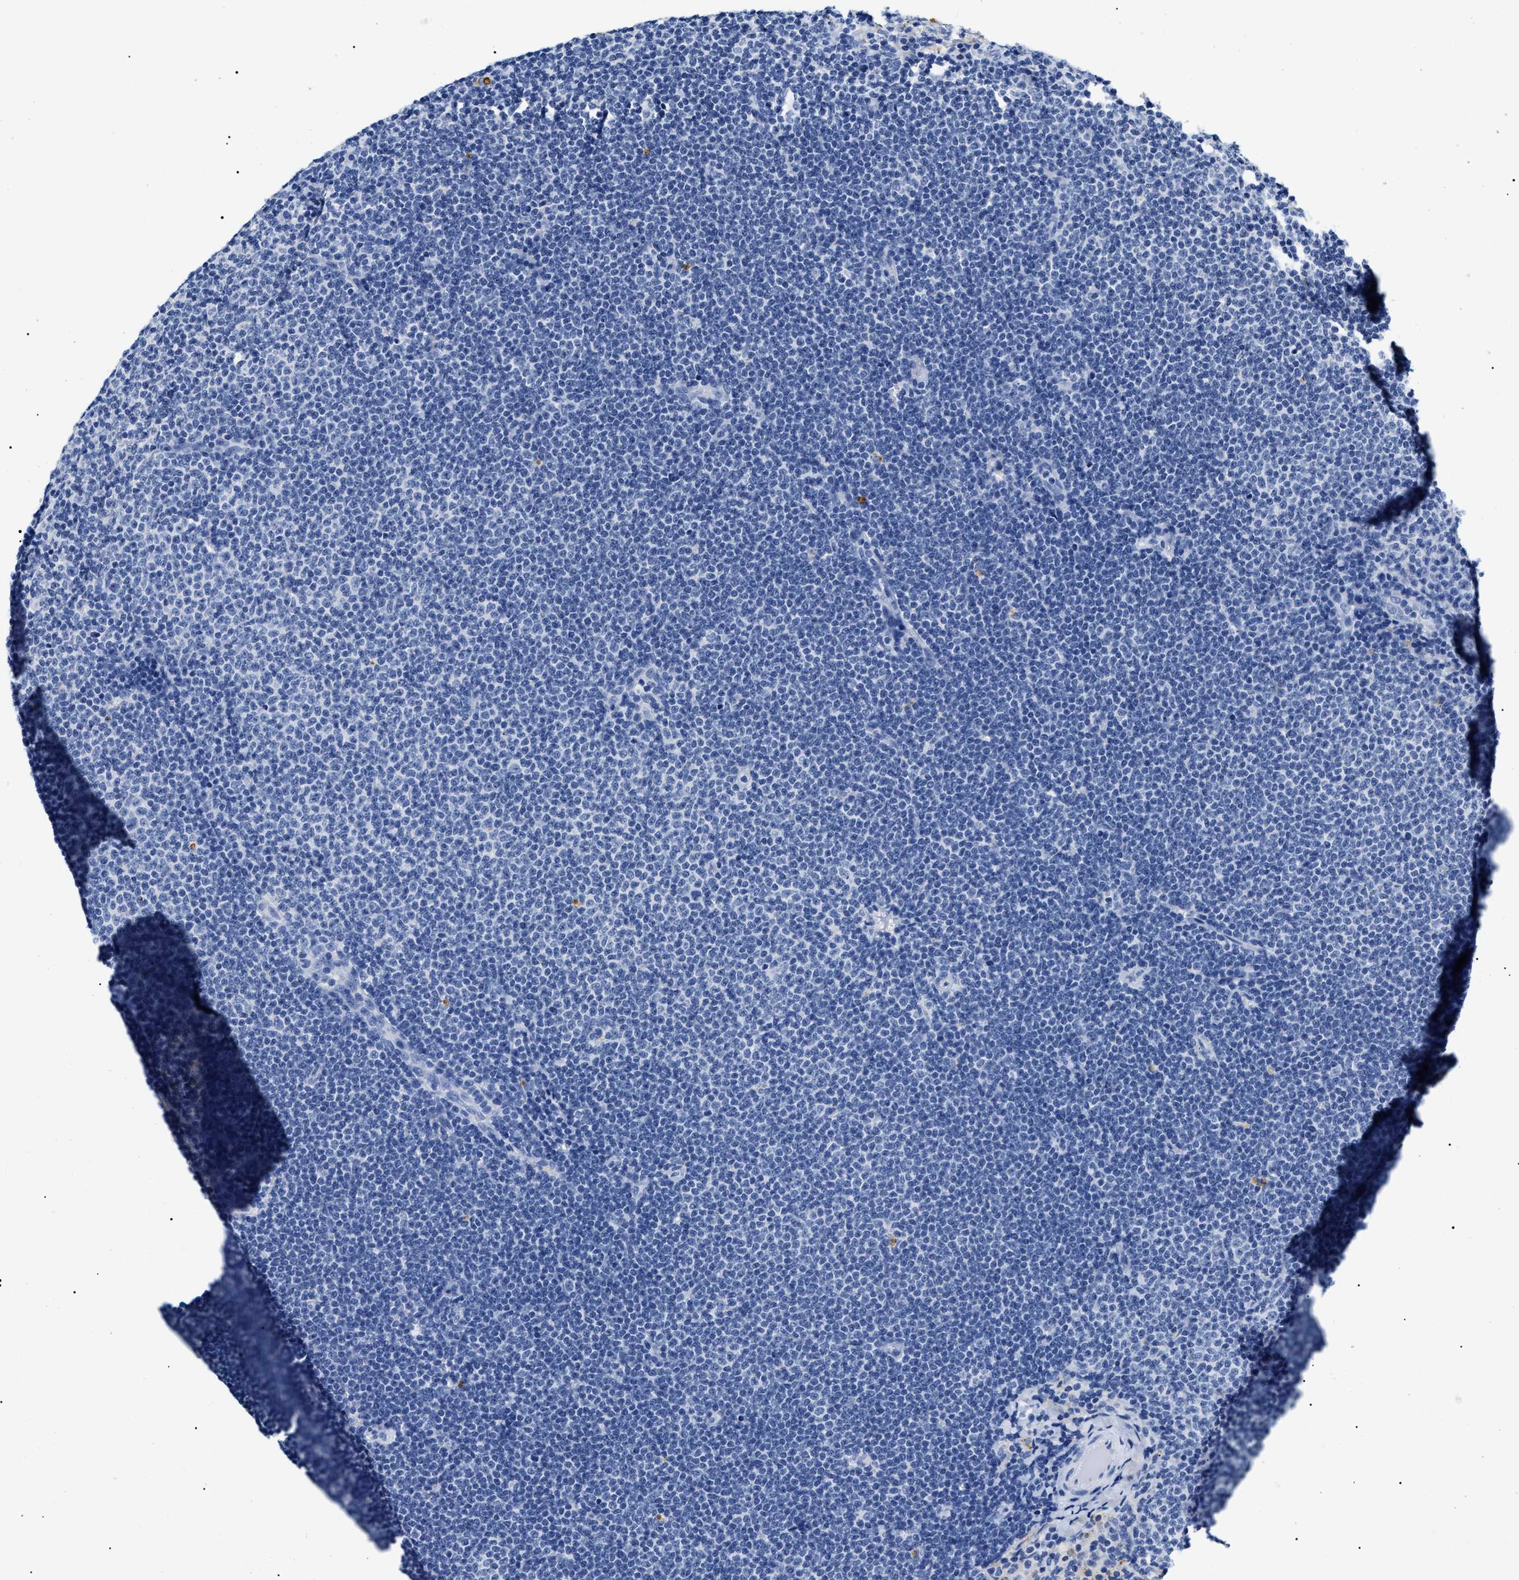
{"staining": {"intensity": "negative", "quantity": "none", "location": "none"}, "tissue": "lymphoma", "cell_type": "Tumor cells", "image_type": "cancer", "snomed": [{"axis": "morphology", "description": "Malignant lymphoma, non-Hodgkin's type, Low grade"}, {"axis": "topography", "description": "Lymph node"}], "caption": "Immunohistochemistry (IHC) micrograph of neoplastic tissue: malignant lymphoma, non-Hodgkin's type (low-grade) stained with DAB displays no significant protein positivity in tumor cells. (Brightfield microscopy of DAB immunohistochemistry at high magnification).", "gene": "LRRC8E", "patient": {"sex": "female", "age": 53}}